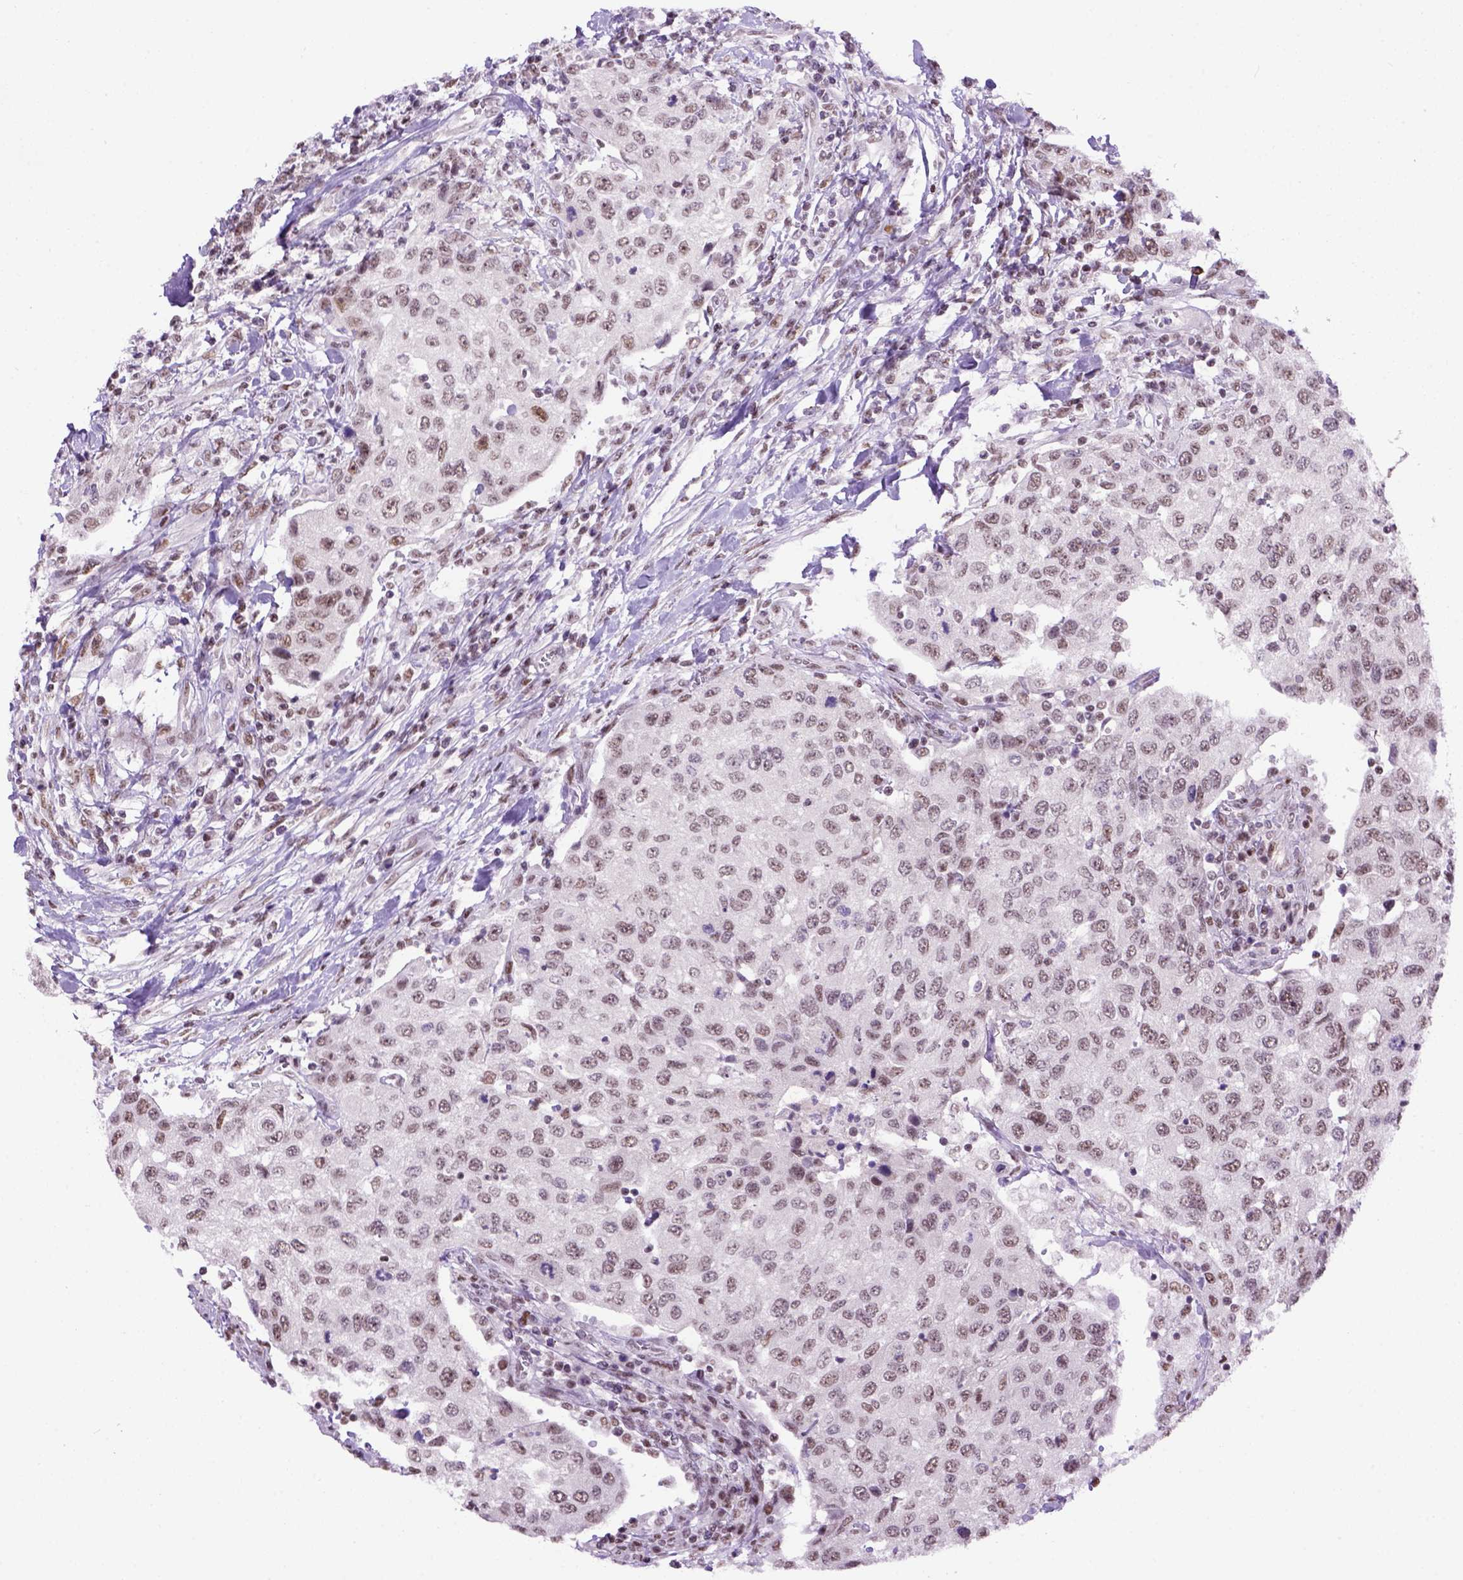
{"staining": {"intensity": "weak", "quantity": "25%-75%", "location": "nuclear"}, "tissue": "urothelial cancer", "cell_type": "Tumor cells", "image_type": "cancer", "snomed": [{"axis": "morphology", "description": "Urothelial carcinoma, High grade"}, {"axis": "topography", "description": "Urinary bladder"}], "caption": "This image reveals urothelial carcinoma (high-grade) stained with IHC to label a protein in brown. The nuclear of tumor cells show weak positivity for the protein. Nuclei are counter-stained blue.", "gene": "TBPL1", "patient": {"sex": "female", "age": 78}}